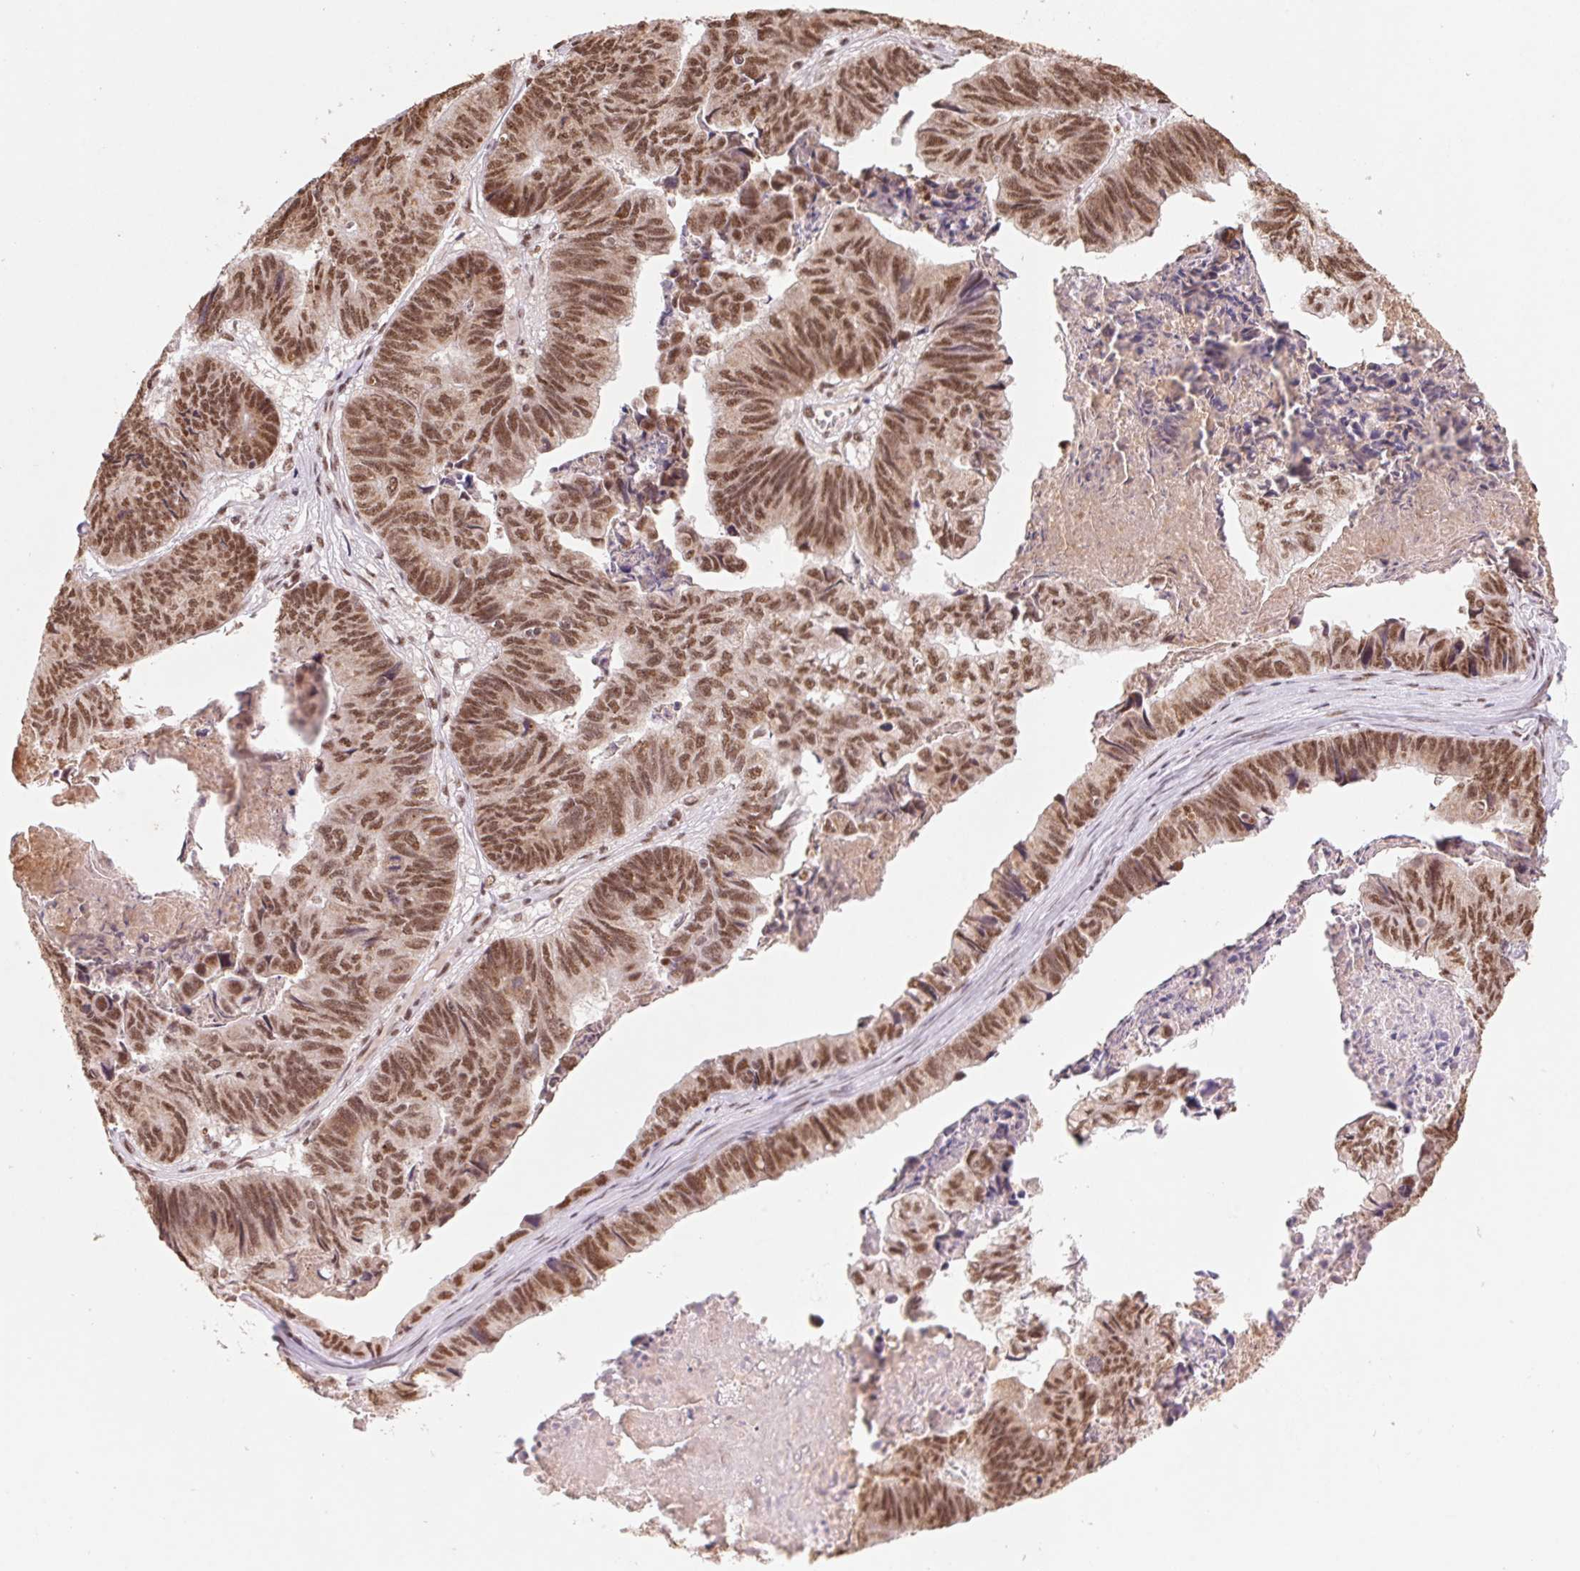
{"staining": {"intensity": "moderate", "quantity": ">75%", "location": "nuclear"}, "tissue": "stomach cancer", "cell_type": "Tumor cells", "image_type": "cancer", "snomed": [{"axis": "morphology", "description": "Adenocarcinoma, NOS"}, {"axis": "topography", "description": "Stomach, lower"}], "caption": "A micrograph of stomach cancer stained for a protein displays moderate nuclear brown staining in tumor cells.", "gene": "SNRPG", "patient": {"sex": "male", "age": 77}}